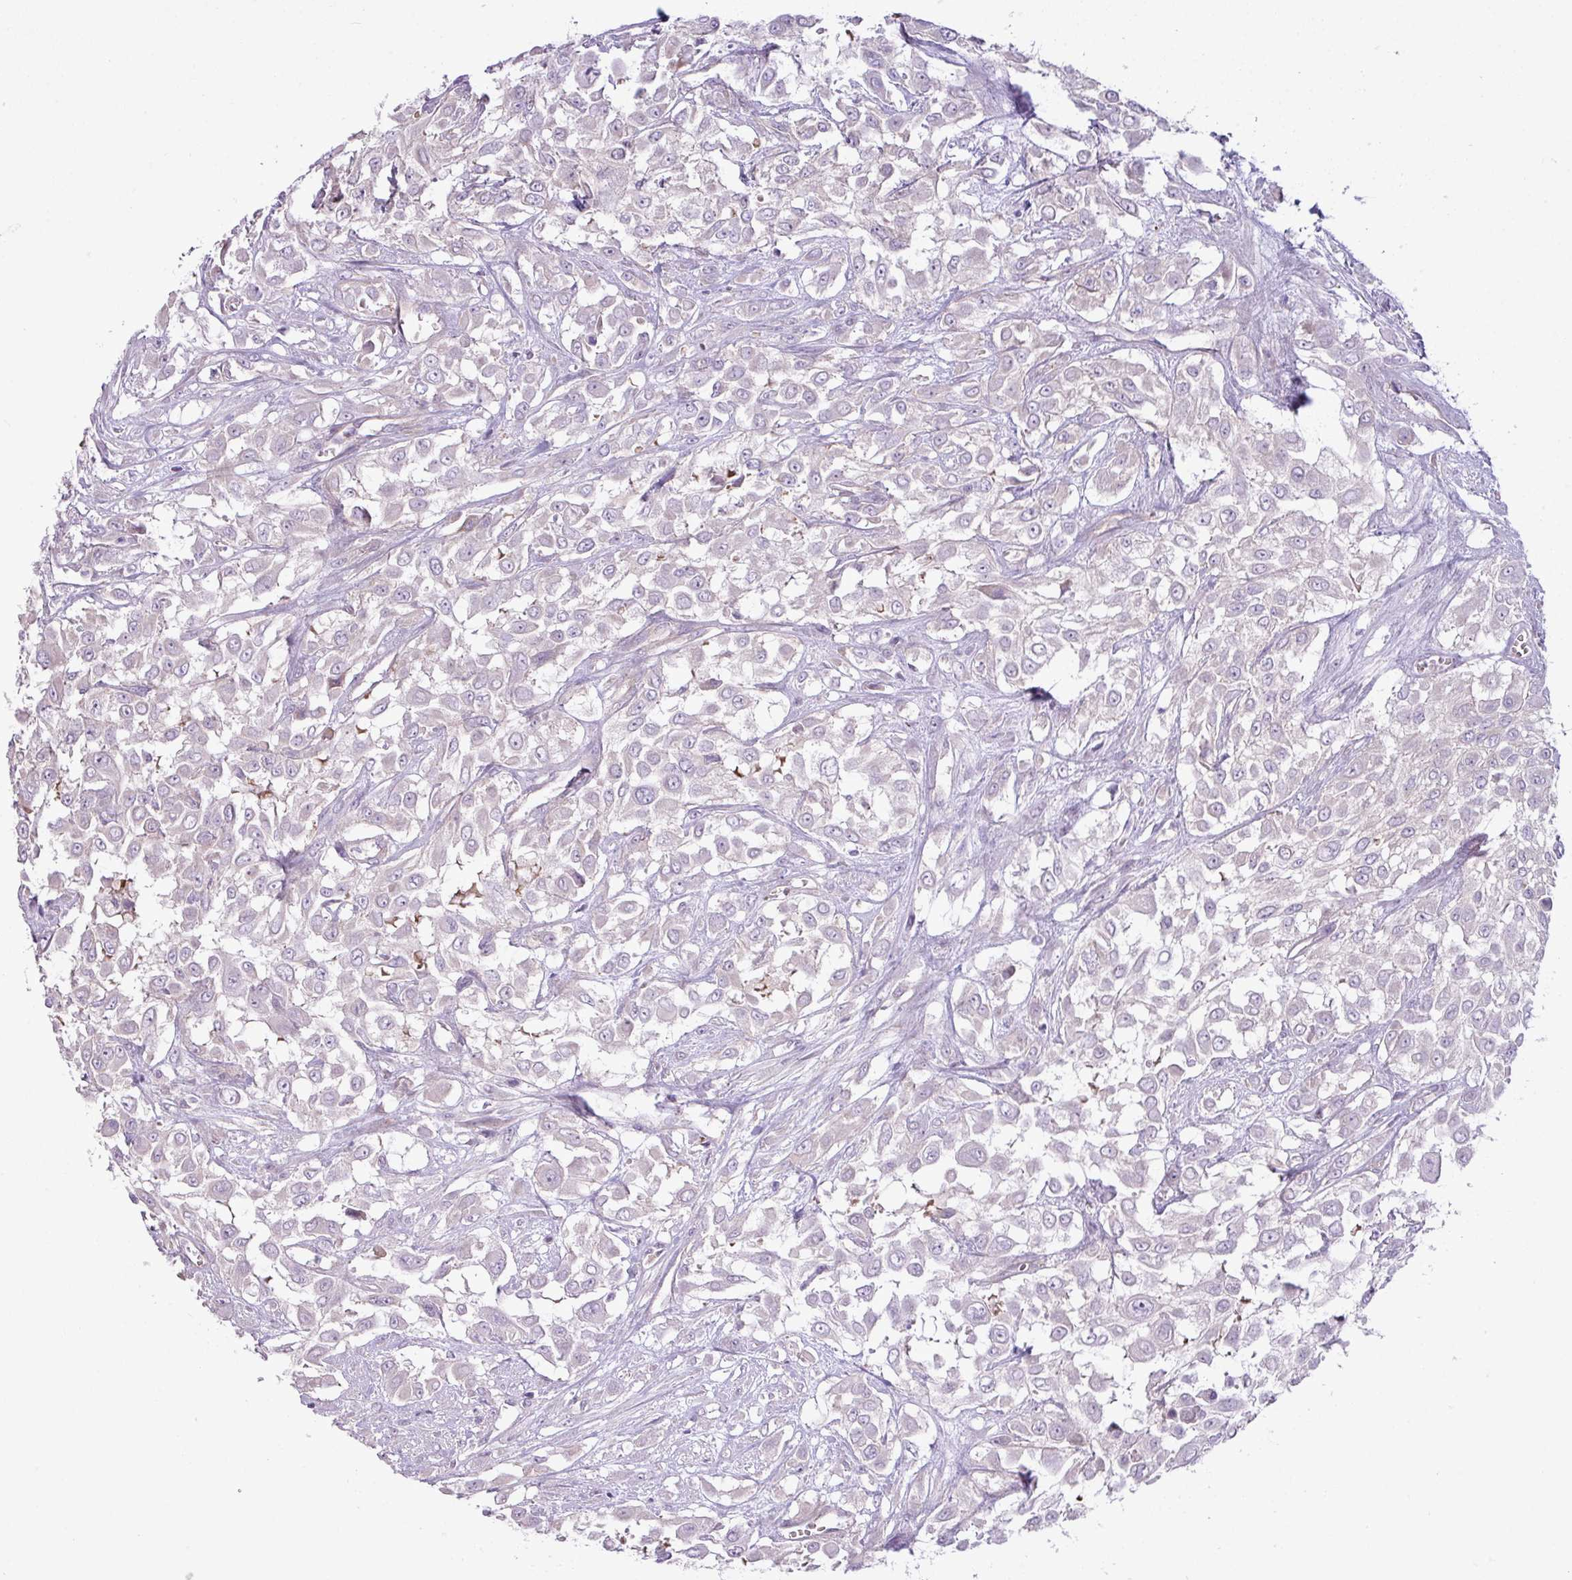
{"staining": {"intensity": "negative", "quantity": "none", "location": "none"}, "tissue": "urothelial cancer", "cell_type": "Tumor cells", "image_type": "cancer", "snomed": [{"axis": "morphology", "description": "Urothelial carcinoma, High grade"}, {"axis": "topography", "description": "Urinary bladder"}], "caption": "Protein analysis of high-grade urothelial carcinoma displays no significant positivity in tumor cells.", "gene": "CAMK2B", "patient": {"sex": "male", "age": 57}}